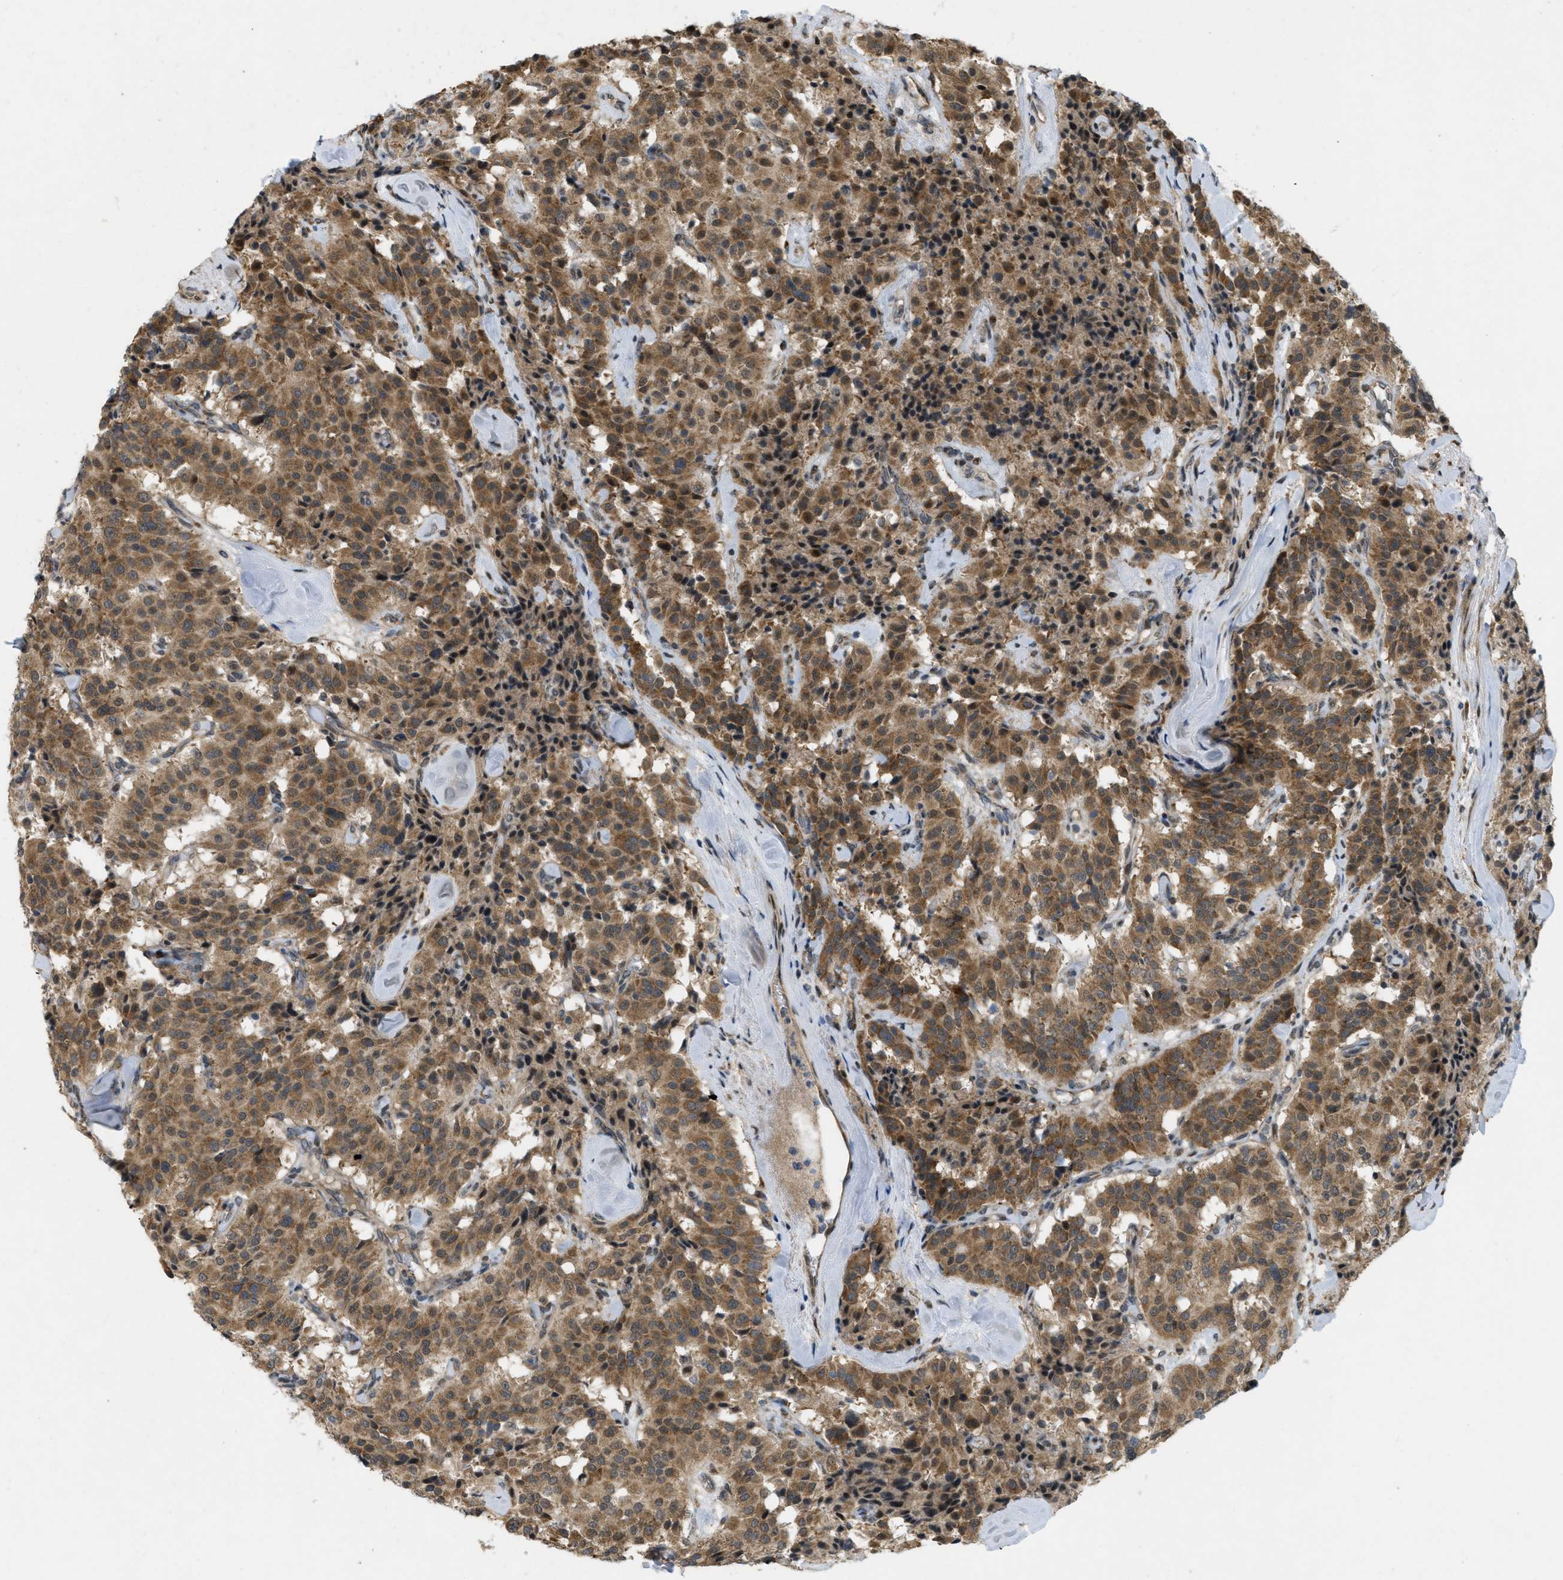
{"staining": {"intensity": "moderate", "quantity": ">75%", "location": "cytoplasmic/membranous"}, "tissue": "carcinoid", "cell_type": "Tumor cells", "image_type": "cancer", "snomed": [{"axis": "morphology", "description": "Carcinoid, malignant, NOS"}, {"axis": "topography", "description": "Lung"}], "caption": "DAB (3,3'-diaminobenzidine) immunohistochemical staining of carcinoid (malignant) shows moderate cytoplasmic/membranous protein positivity in about >75% of tumor cells.", "gene": "IFNLR1", "patient": {"sex": "male", "age": 30}}